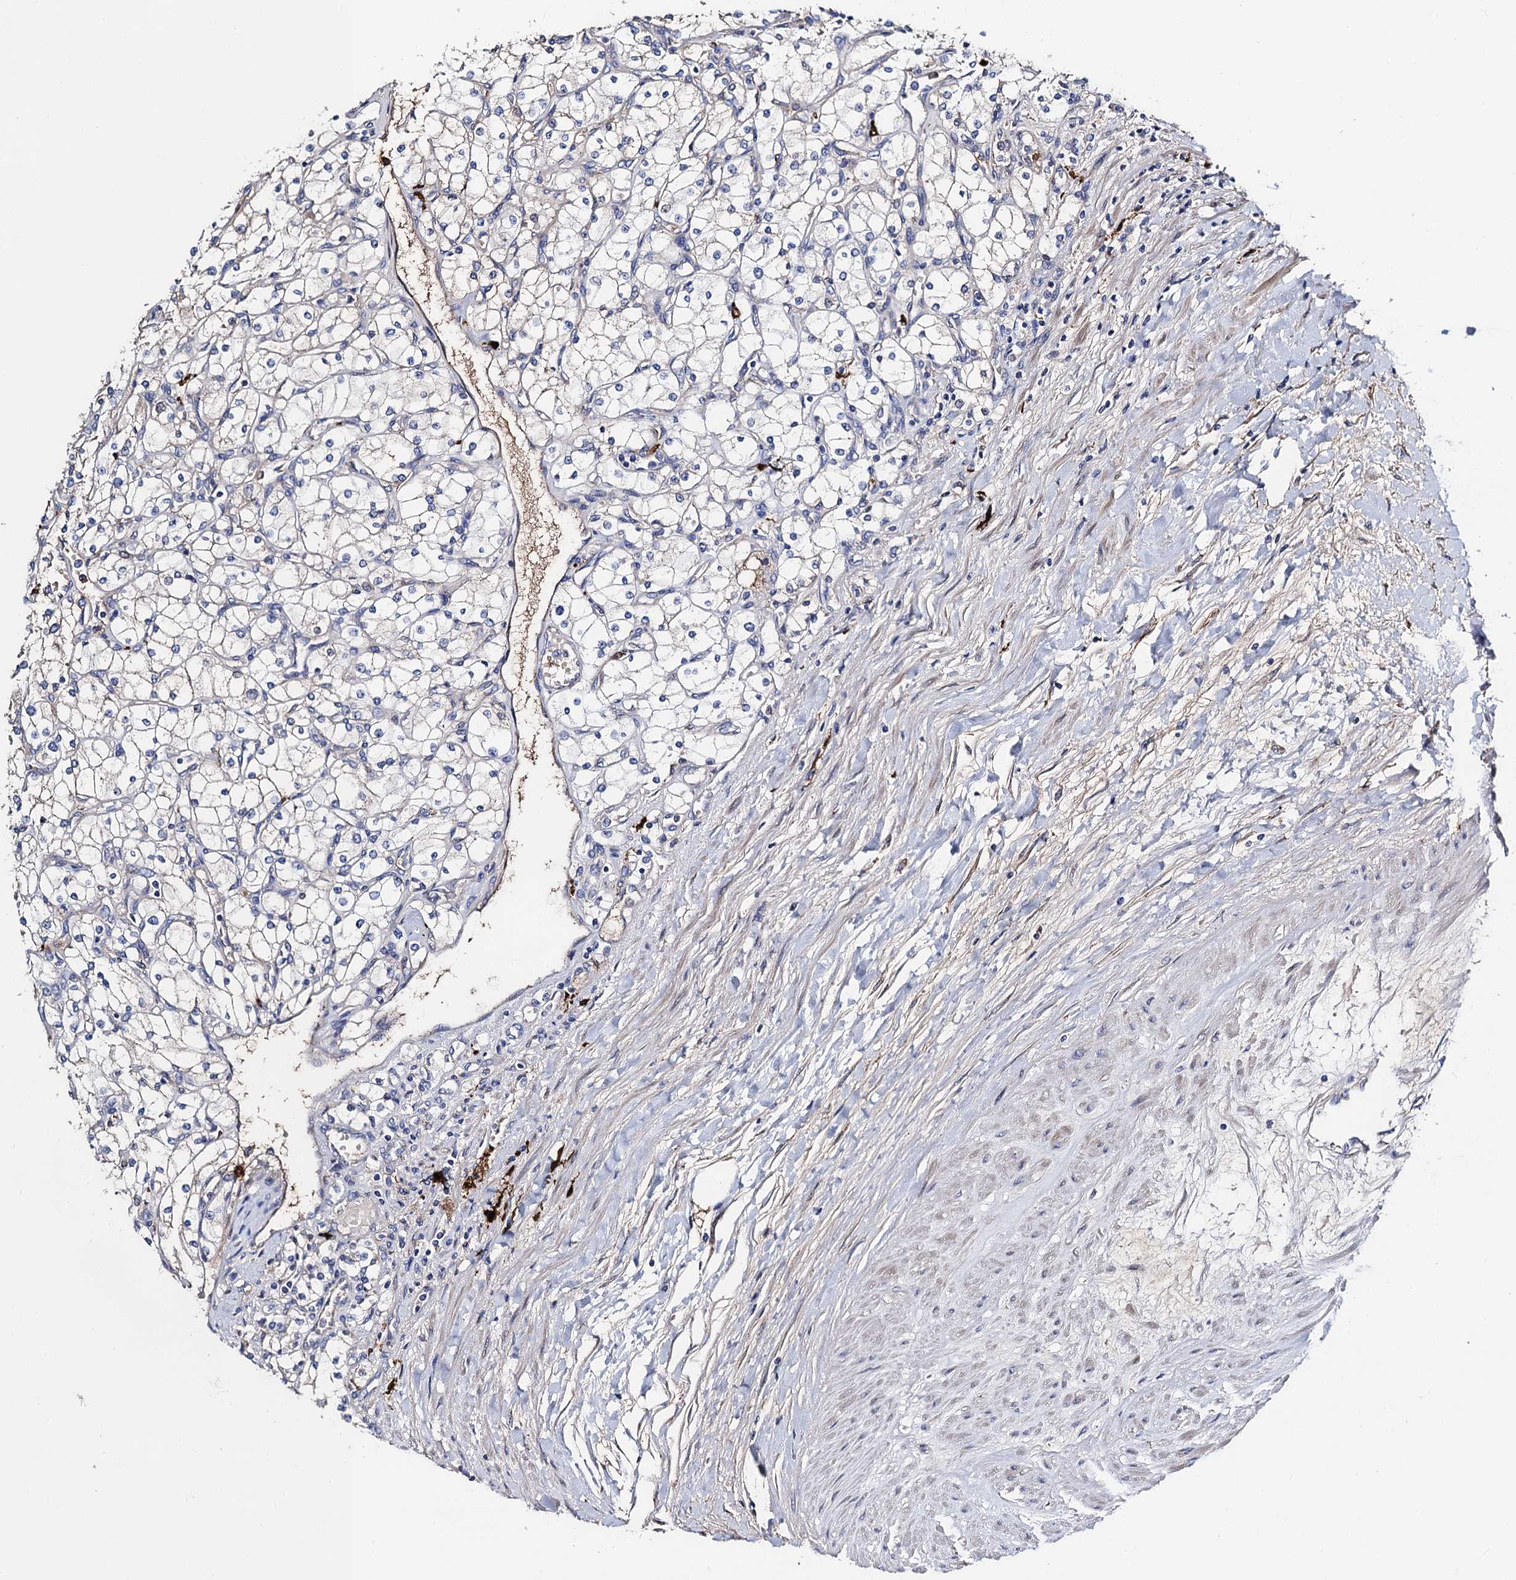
{"staining": {"intensity": "negative", "quantity": "none", "location": "none"}, "tissue": "renal cancer", "cell_type": "Tumor cells", "image_type": "cancer", "snomed": [{"axis": "morphology", "description": "Adenocarcinoma, NOS"}, {"axis": "topography", "description": "Kidney"}], "caption": "This micrograph is of renal cancer stained with immunohistochemistry to label a protein in brown with the nuclei are counter-stained blue. There is no staining in tumor cells.", "gene": "FREM3", "patient": {"sex": "male", "age": 80}}